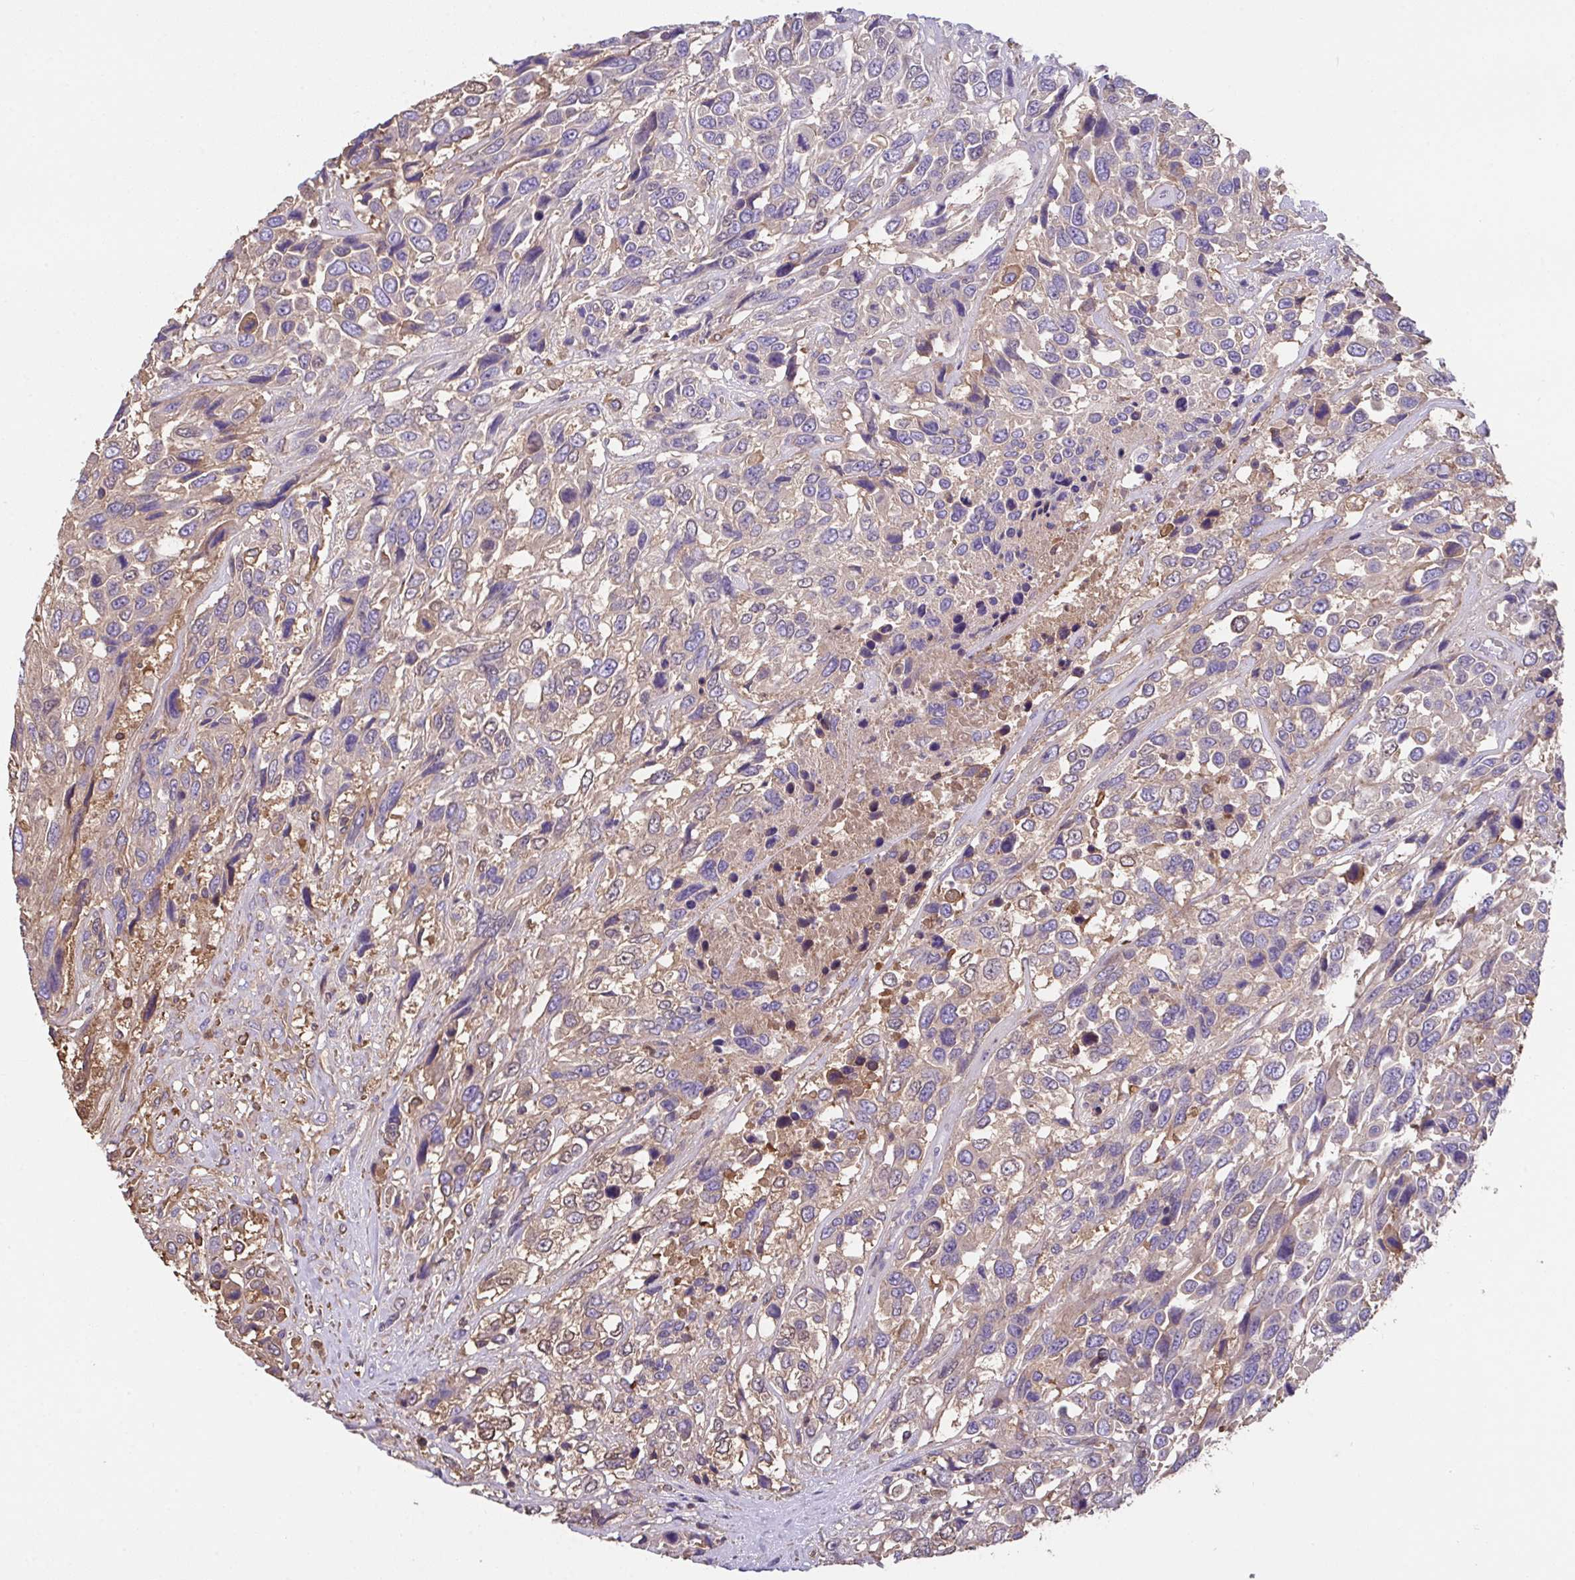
{"staining": {"intensity": "moderate", "quantity": "25%-75%", "location": "cytoplasmic/membranous"}, "tissue": "urothelial cancer", "cell_type": "Tumor cells", "image_type": "cancer", "snomed": [{"axis": "morphology", "description": "Urothelial carcinoma, High grade"}, {"axis": "topography", "description": "Urinary bladder"}], "caption": "Immunohistochemical staining of urothelial cancer displays moderate cytoplasmic/membranous protein positivity in approximately 25%-75% of tumor cells. Using DAB (brown) and hematoxylin (blue) stains, captured at high magnification using brightfield microscopy.", "gene": "ZNF813", "patient": {"sex": "female", "age": 70}}